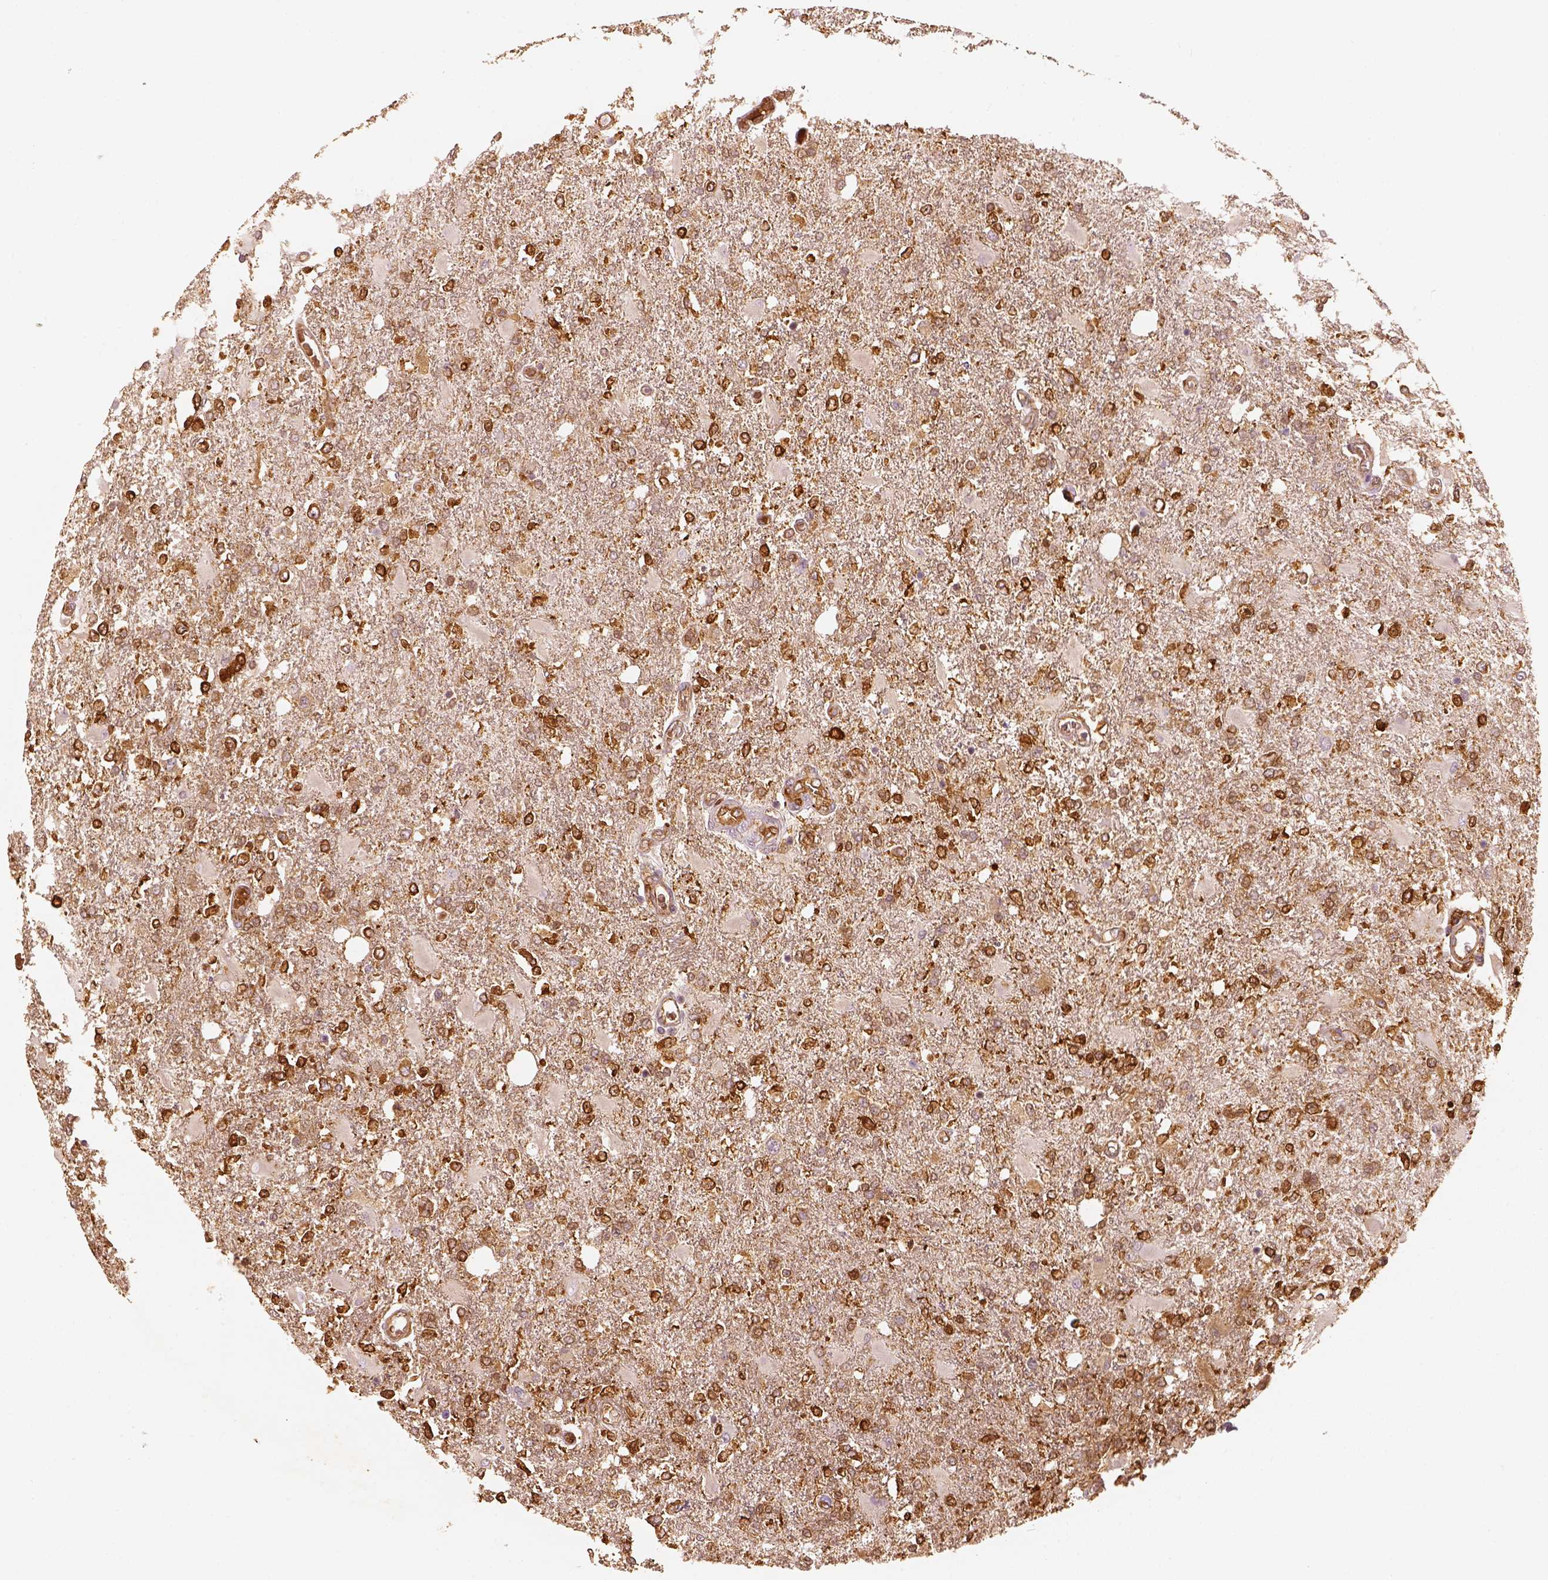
{"staining": {"intensity": "strong", "quantity": "<25%", "location": "cytoplasmic/membranous"}, "tissue": "glioma", "cell_type": "Tumor cells", "image_type": "cancer", "snomed": [{"axis": "morphology", "description": "Glioma, malignant, High grade"}, {"axis": "topography", "description": "Cerebral cortex"}], "caption": "Glioma stained for a protein shows strong cytoplasmic/membranous positivity in tumor cells.", "gene": "FSCN1", "patient": {"sex": "male", "age": 79}}